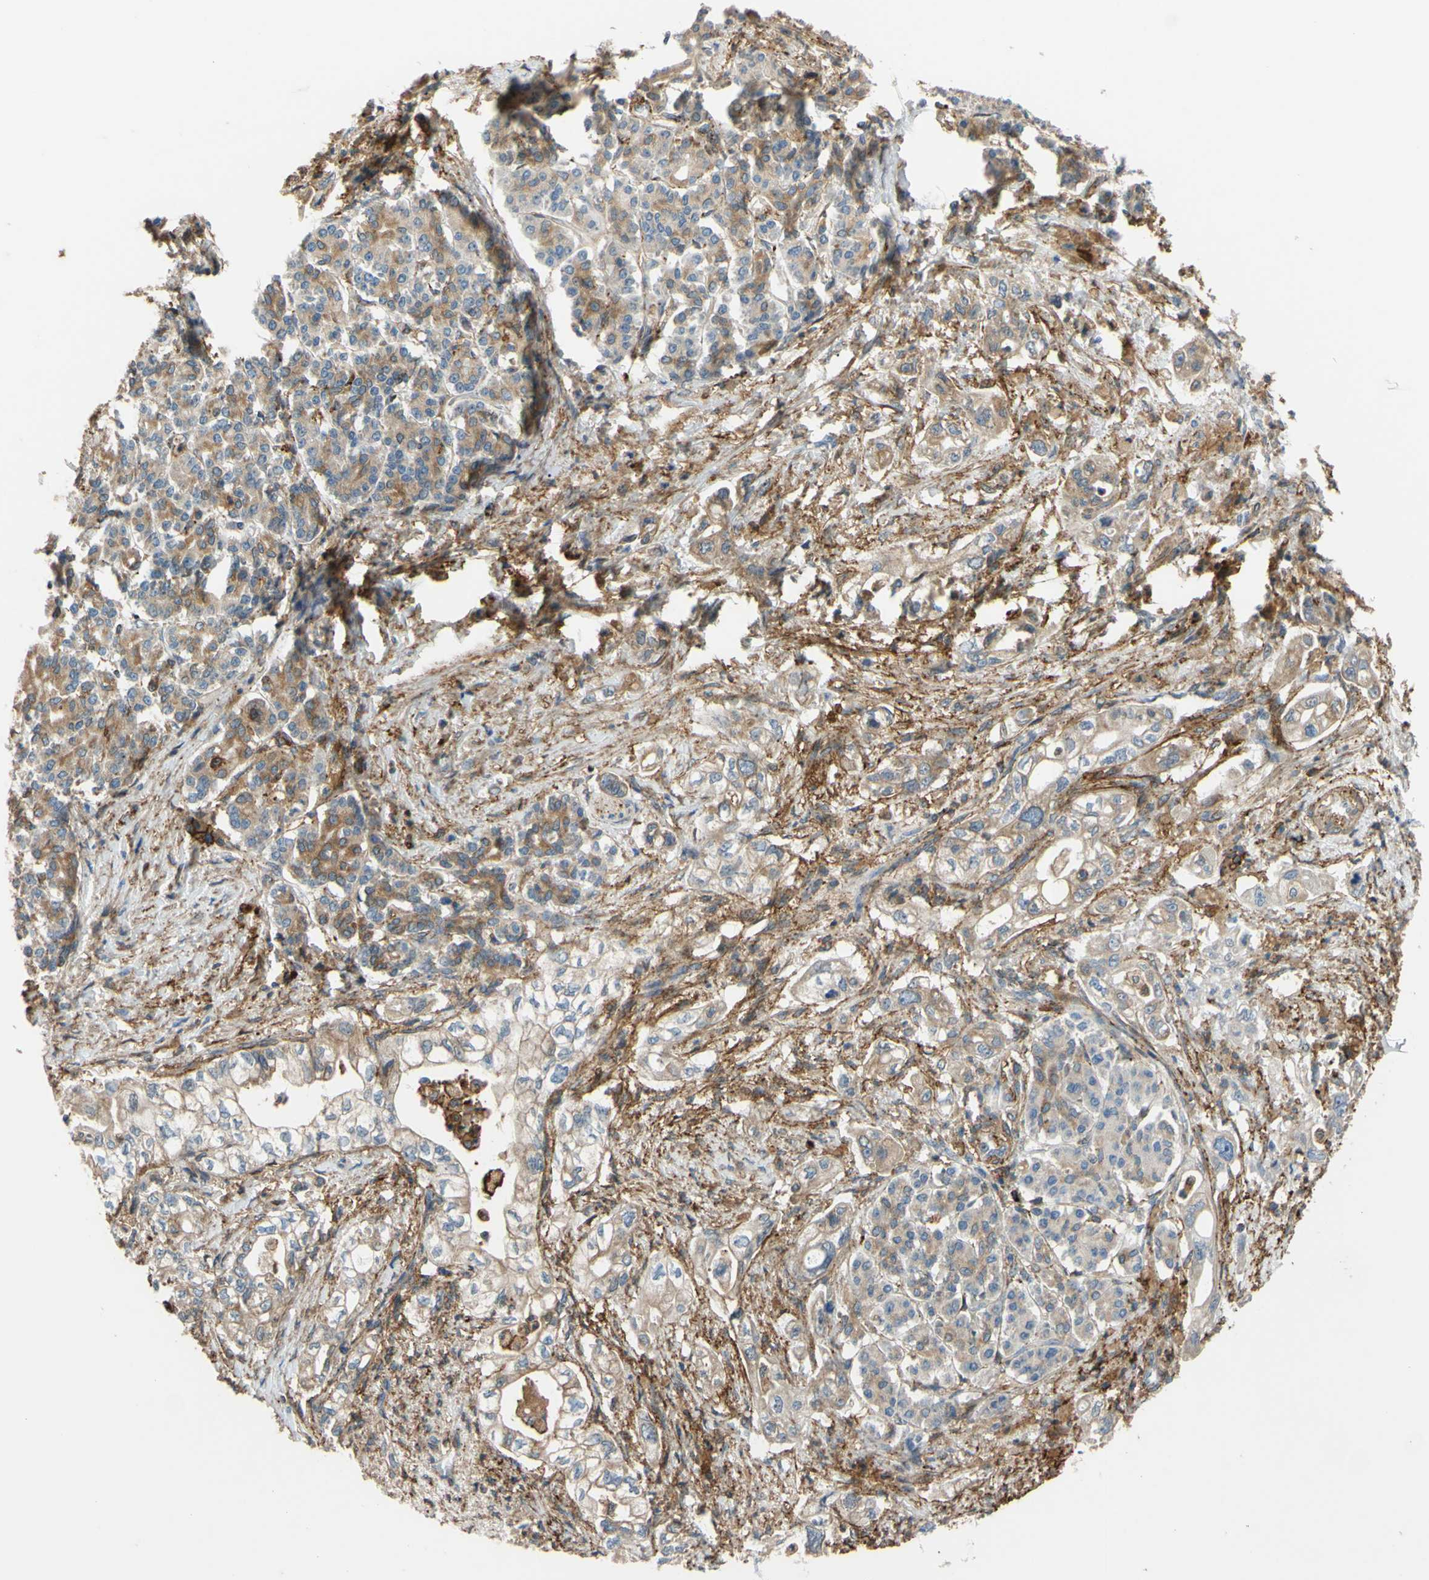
{"staining": {"intensity": "weak", "quantity": "25%-75%", "location": "cytoplasmic/membranous"}, "tissue": "pancreatic cancer", "cell_type": "Tumor cells", "image_type": "cancer", "snomed": [{"axis": "morphology", "description": "Normal tissue, NOS"}, {"axis": "topography", "description": "Pancreas"}], "caption": "Weak cytoplasmic/membranous positivity is present in approximately 25%-75% of tumor cells in pancreatic cancer.", "gene": "POR", "patient": {"sex": "male", "age": 42}}